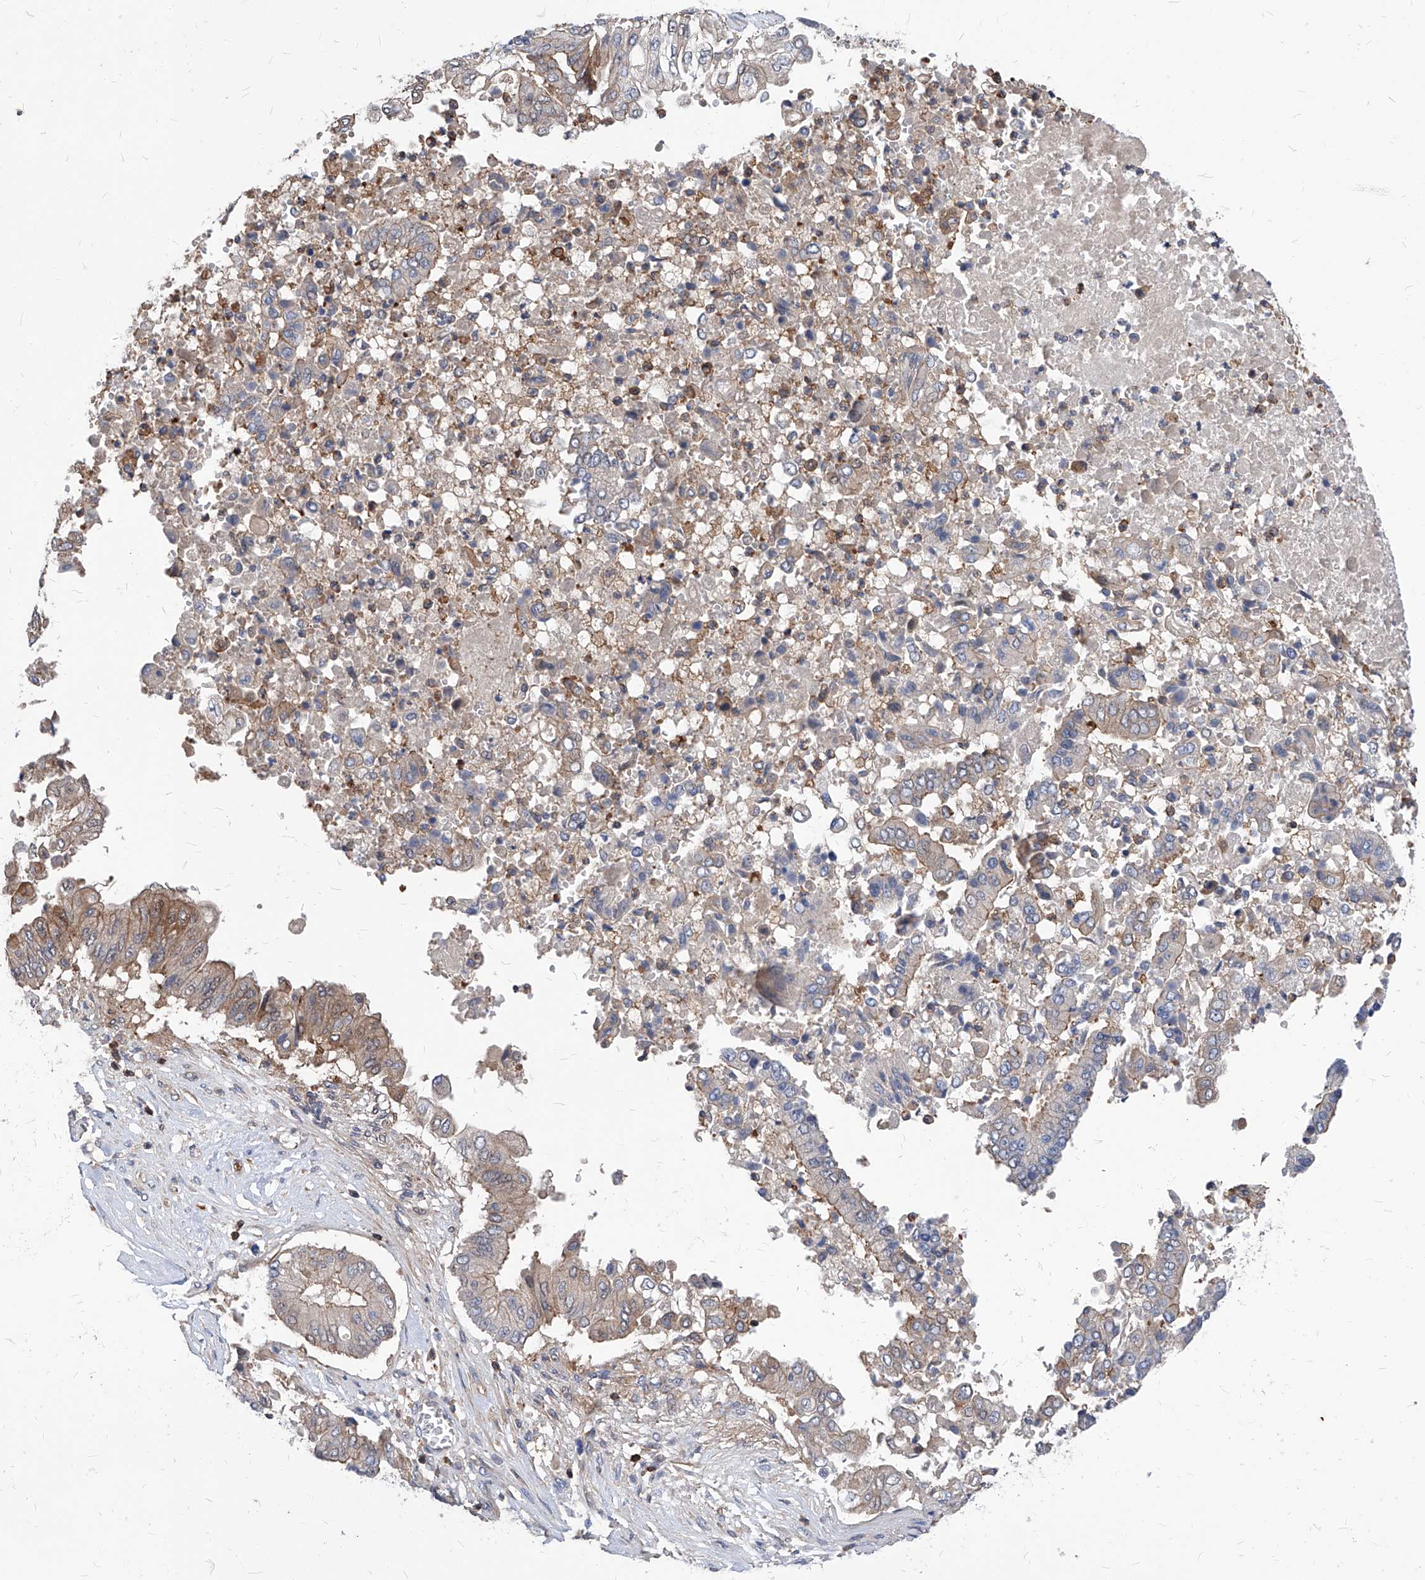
{"staining": {"intensity": "weak", "quantity": "25%-75%", "location": "cytoplasmic/membranous"}, "tissue": "pancreatic cancer", "cell_type": "Tumor cells", "image_type": "cancer", "snomed": [{"axis": "morphology", "description": "Adenocarcinoma, NOS"}, {"axis": "topography", "description": "Pancreas"}], "caption": "A brown stain shows weak cytoplasmic/membranous positivity of a protein in human pancreatic cancer (adenocarcinoma) tumor cells. (DAB (3,3'-diaminobenzidine) IHC, brown staining for protein, blue staining for nuclei).", "gene": "ABRACL", "patient": {"sex": "female", "age": 77}}